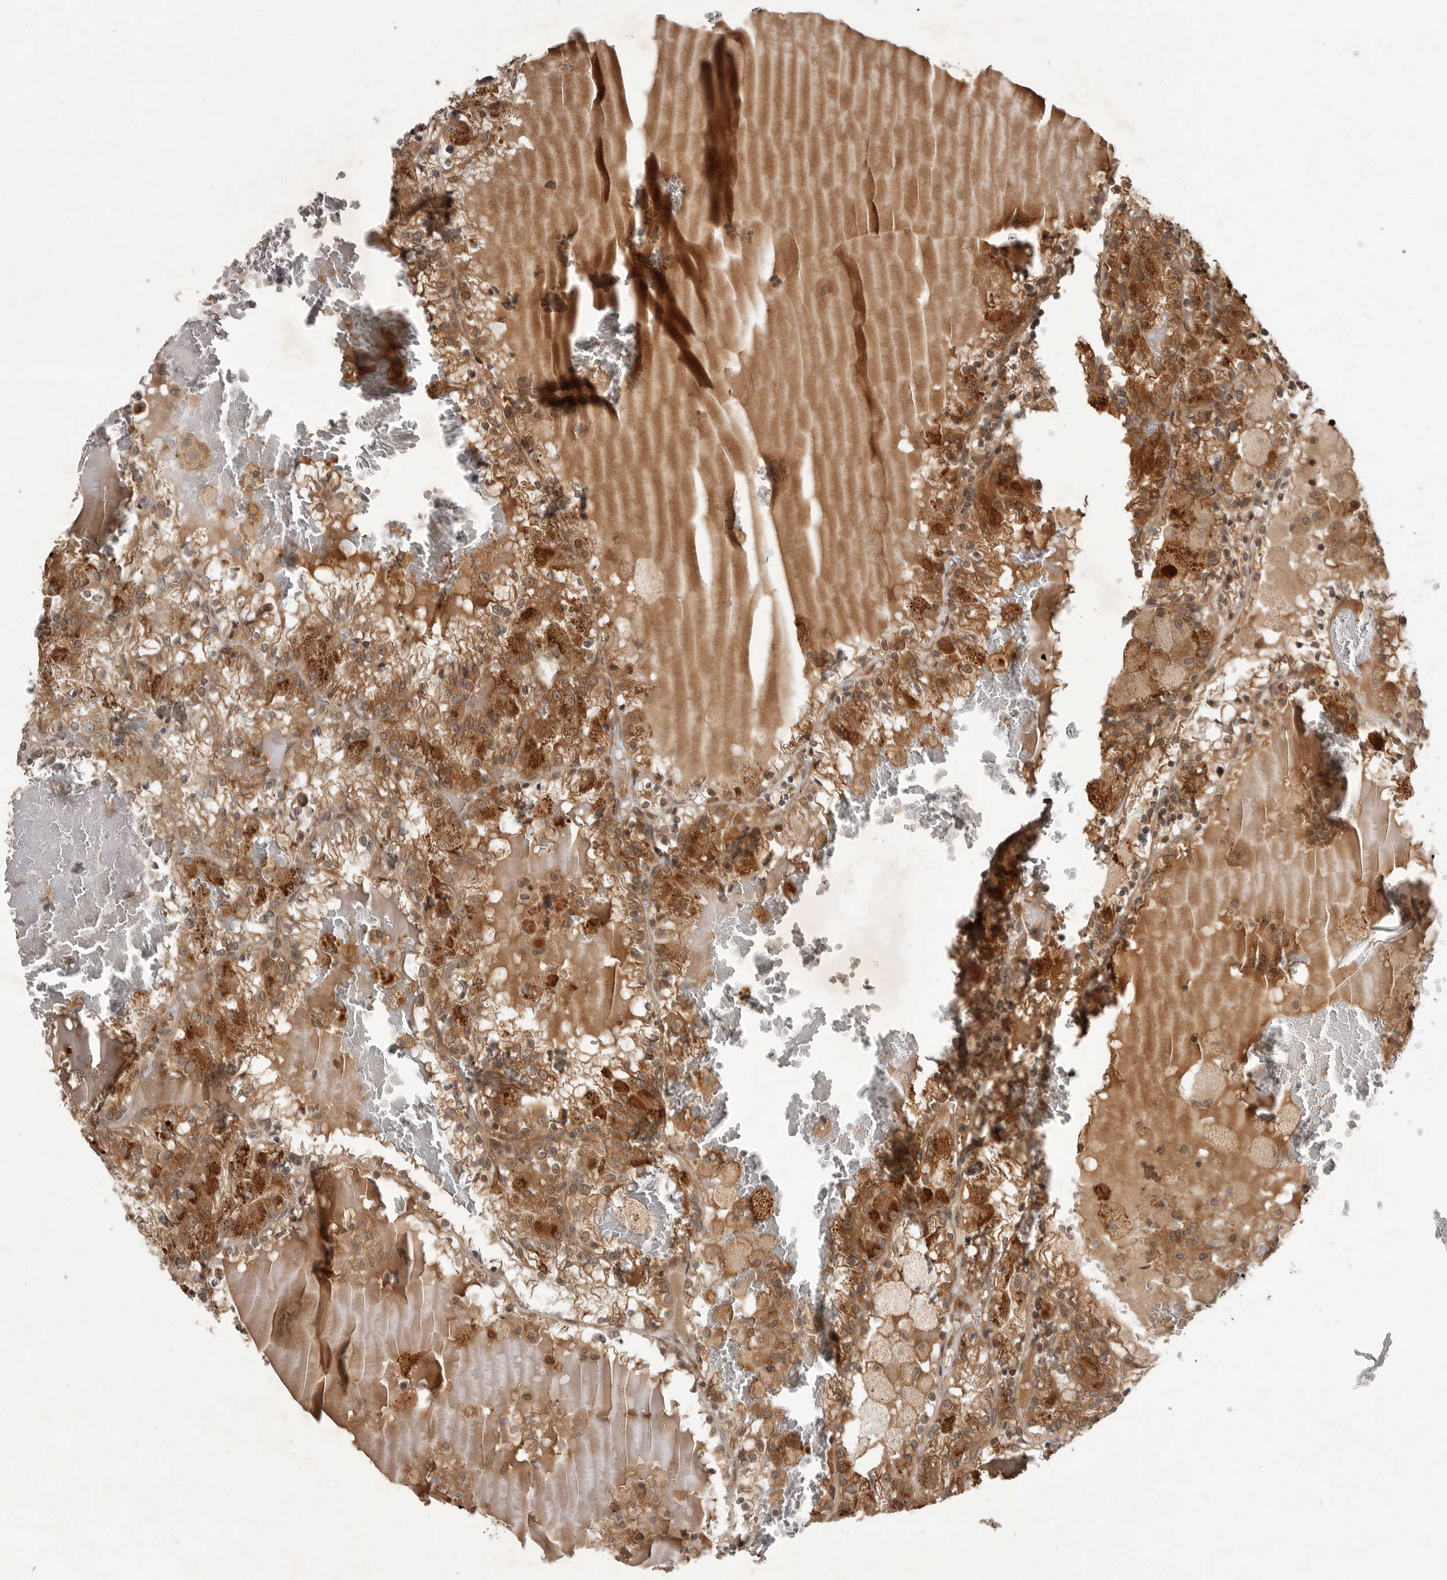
{"staining": {"intensity": "moderate", "quantity": ">75%", "location": "cytoplasmic/membranous"}, "tissue": "renal cancer", "cell_type": "Tumor cells", "image_type": "cancer", "snomed": [{"axis": "morphology", "description": "Adenocarcinoma, NOS"}, {"axis": "topography", "description": "Kidney"}], "caption": "The immunohistochemical stain labels moderate cytoplasmic/membranous staining in tumor cells of renal cancer (adenocarcinoma) tissue.", "gene": "OSBPL9", "patient": {"sex": "female", "age": 56}}